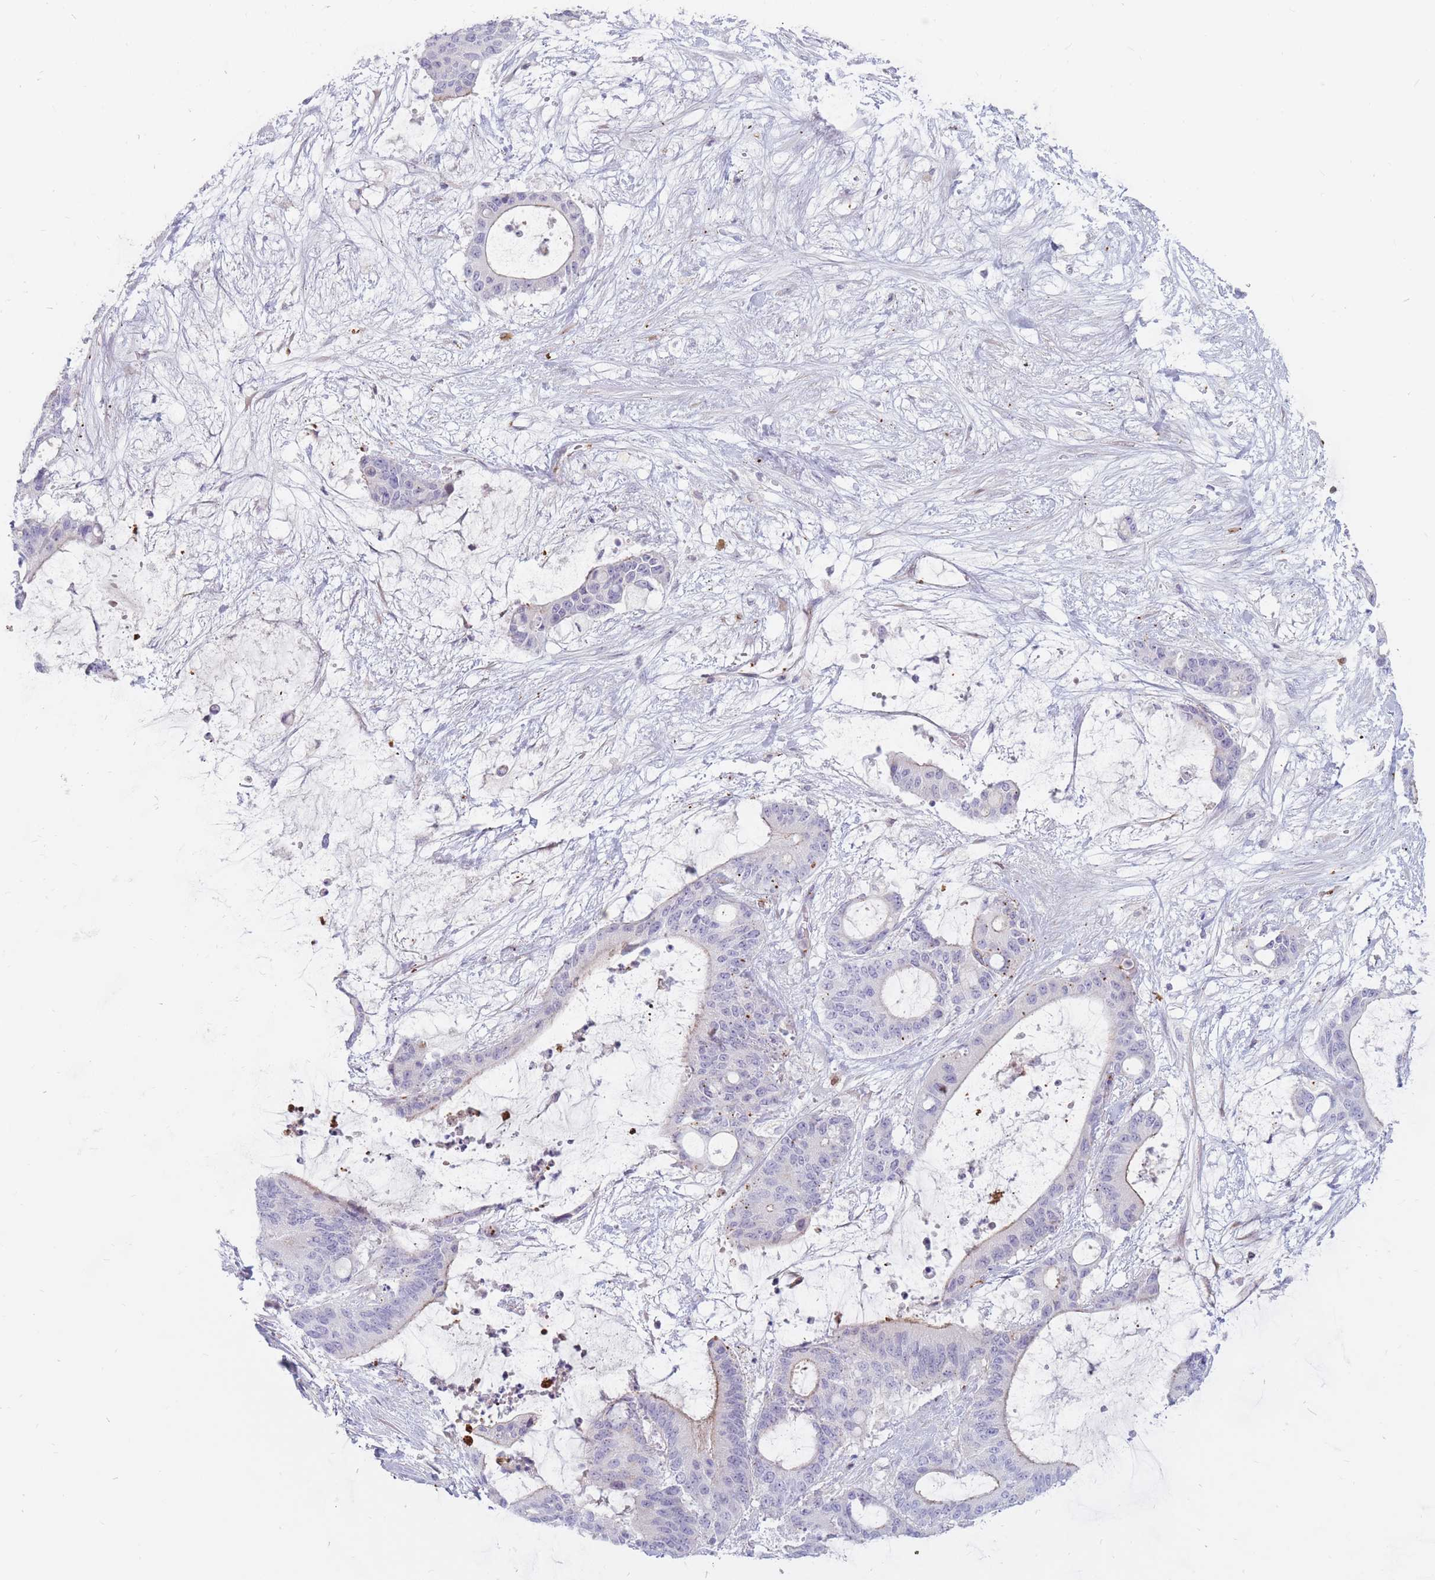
{"staining": {"intensity": "negative", "quantity": "none", "location": "none"}, "tissue": "liver cancer", "cell_type": "Tumor cells", "image_type": "cancer", "snomed": [{"axis": "morphology", "description": "Normal tissue, NOS"}, {"axis": "morphology", "description": "Cholangiocarcinoma"}, {"axis": "topography", "description": "Liver"}, {"axis": "topography", "description": "Peripheral nerve tissue"}], "caption": "This histopathology image is of liver cancer stained with immunohistochemistry (IHC) to label a protein in brown with the nuclei are counter-stained blue. There is no expression in tumor cells.", "gene": "PTGDR", "patient": {"sex": "female", "age": 73}}